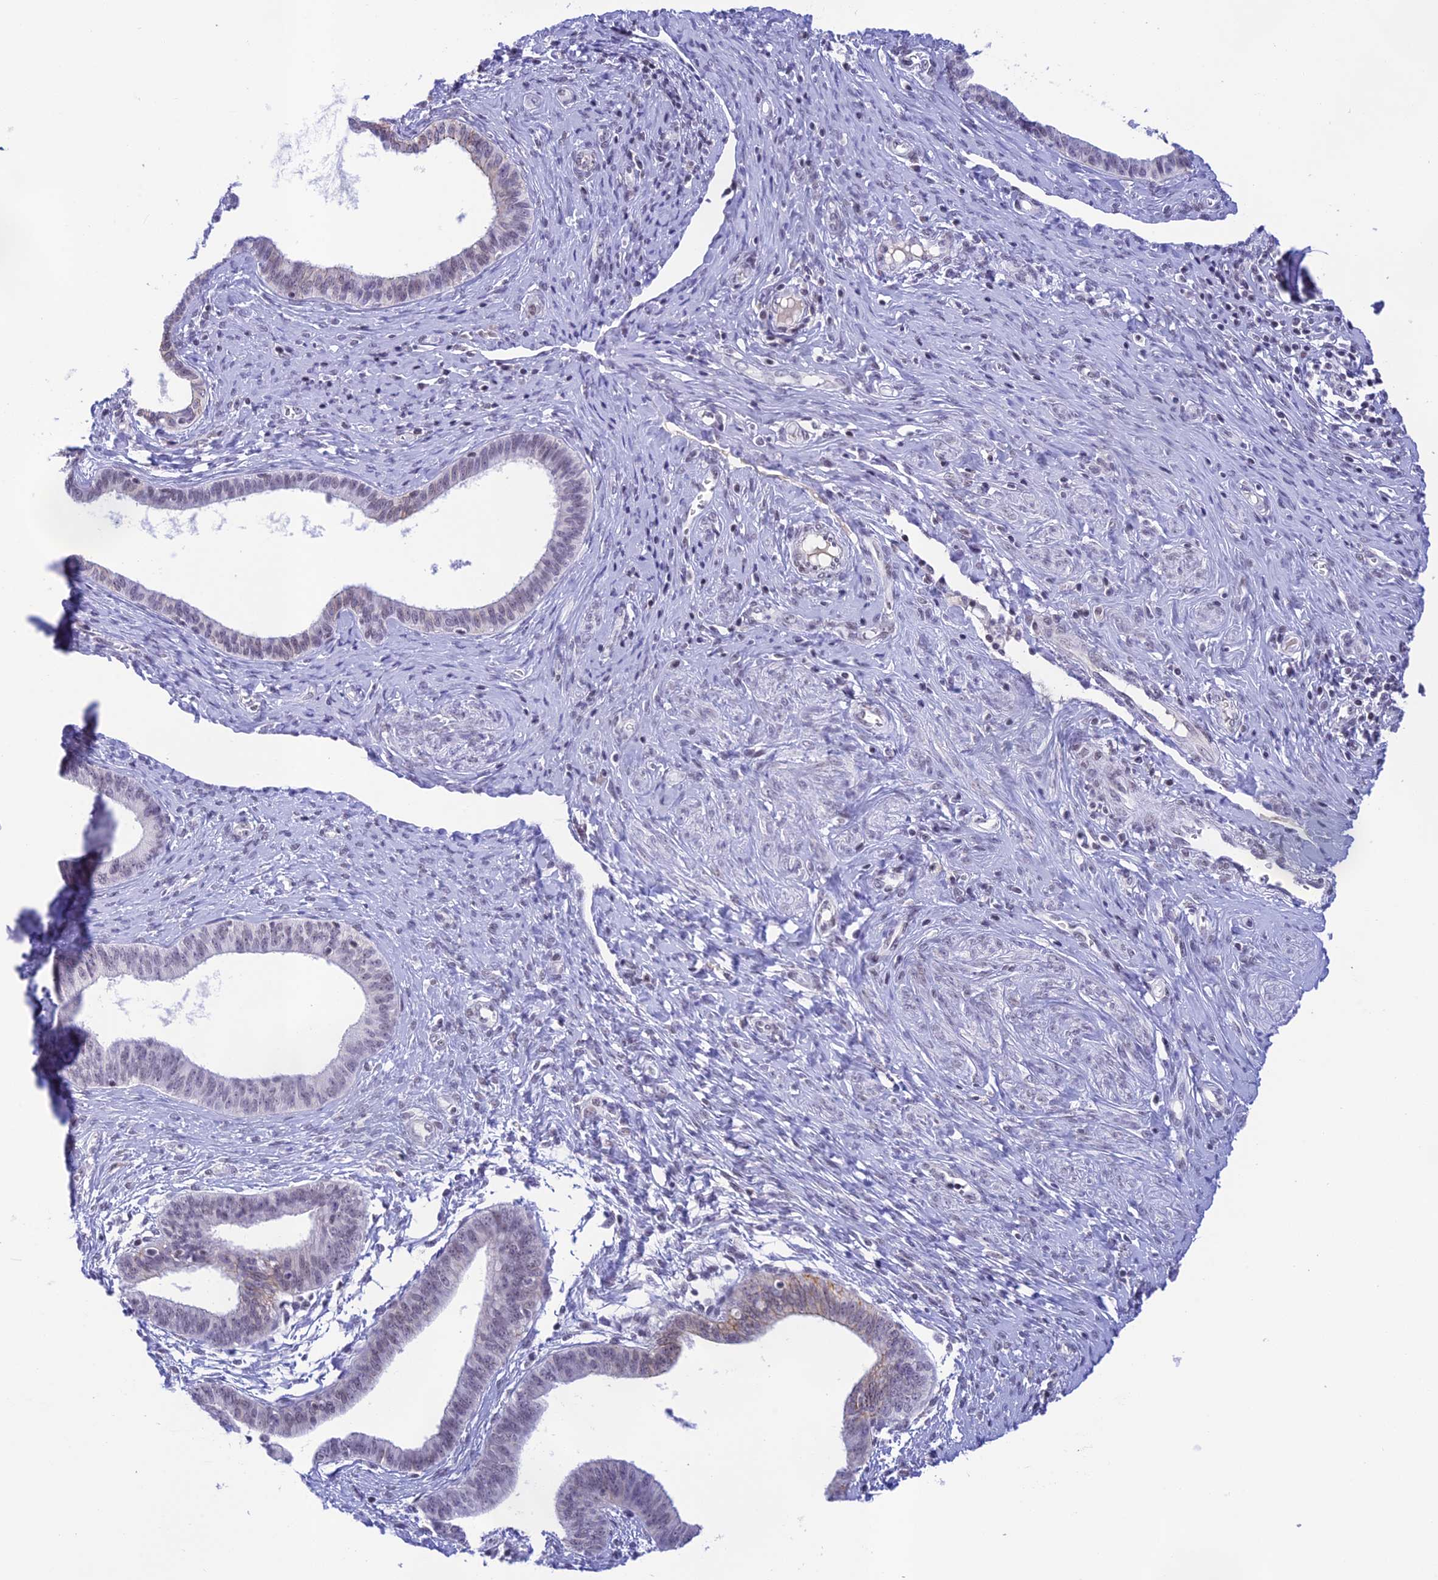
{"staining": {"intensity": "negative", "quantity": "none", "location": "none"}, "tissue": "endometrial cancer", "cell_type": "Tumor cells", "image_type": "cancer", "snomed": [{"axis": "morphology", "description": "Adenocarcinoma, NOS"}, {"axis": "topography", "description": "Endometrium"}], "caption": "An IHC photomicrograph of endometrial cancer (adenocarcinoma) is shown. There is no staining in tumor cells of endometrial cancer (adenocarcinoma).", "gene": "THAP11", "patient": {"sex": "female", "age": 79}}